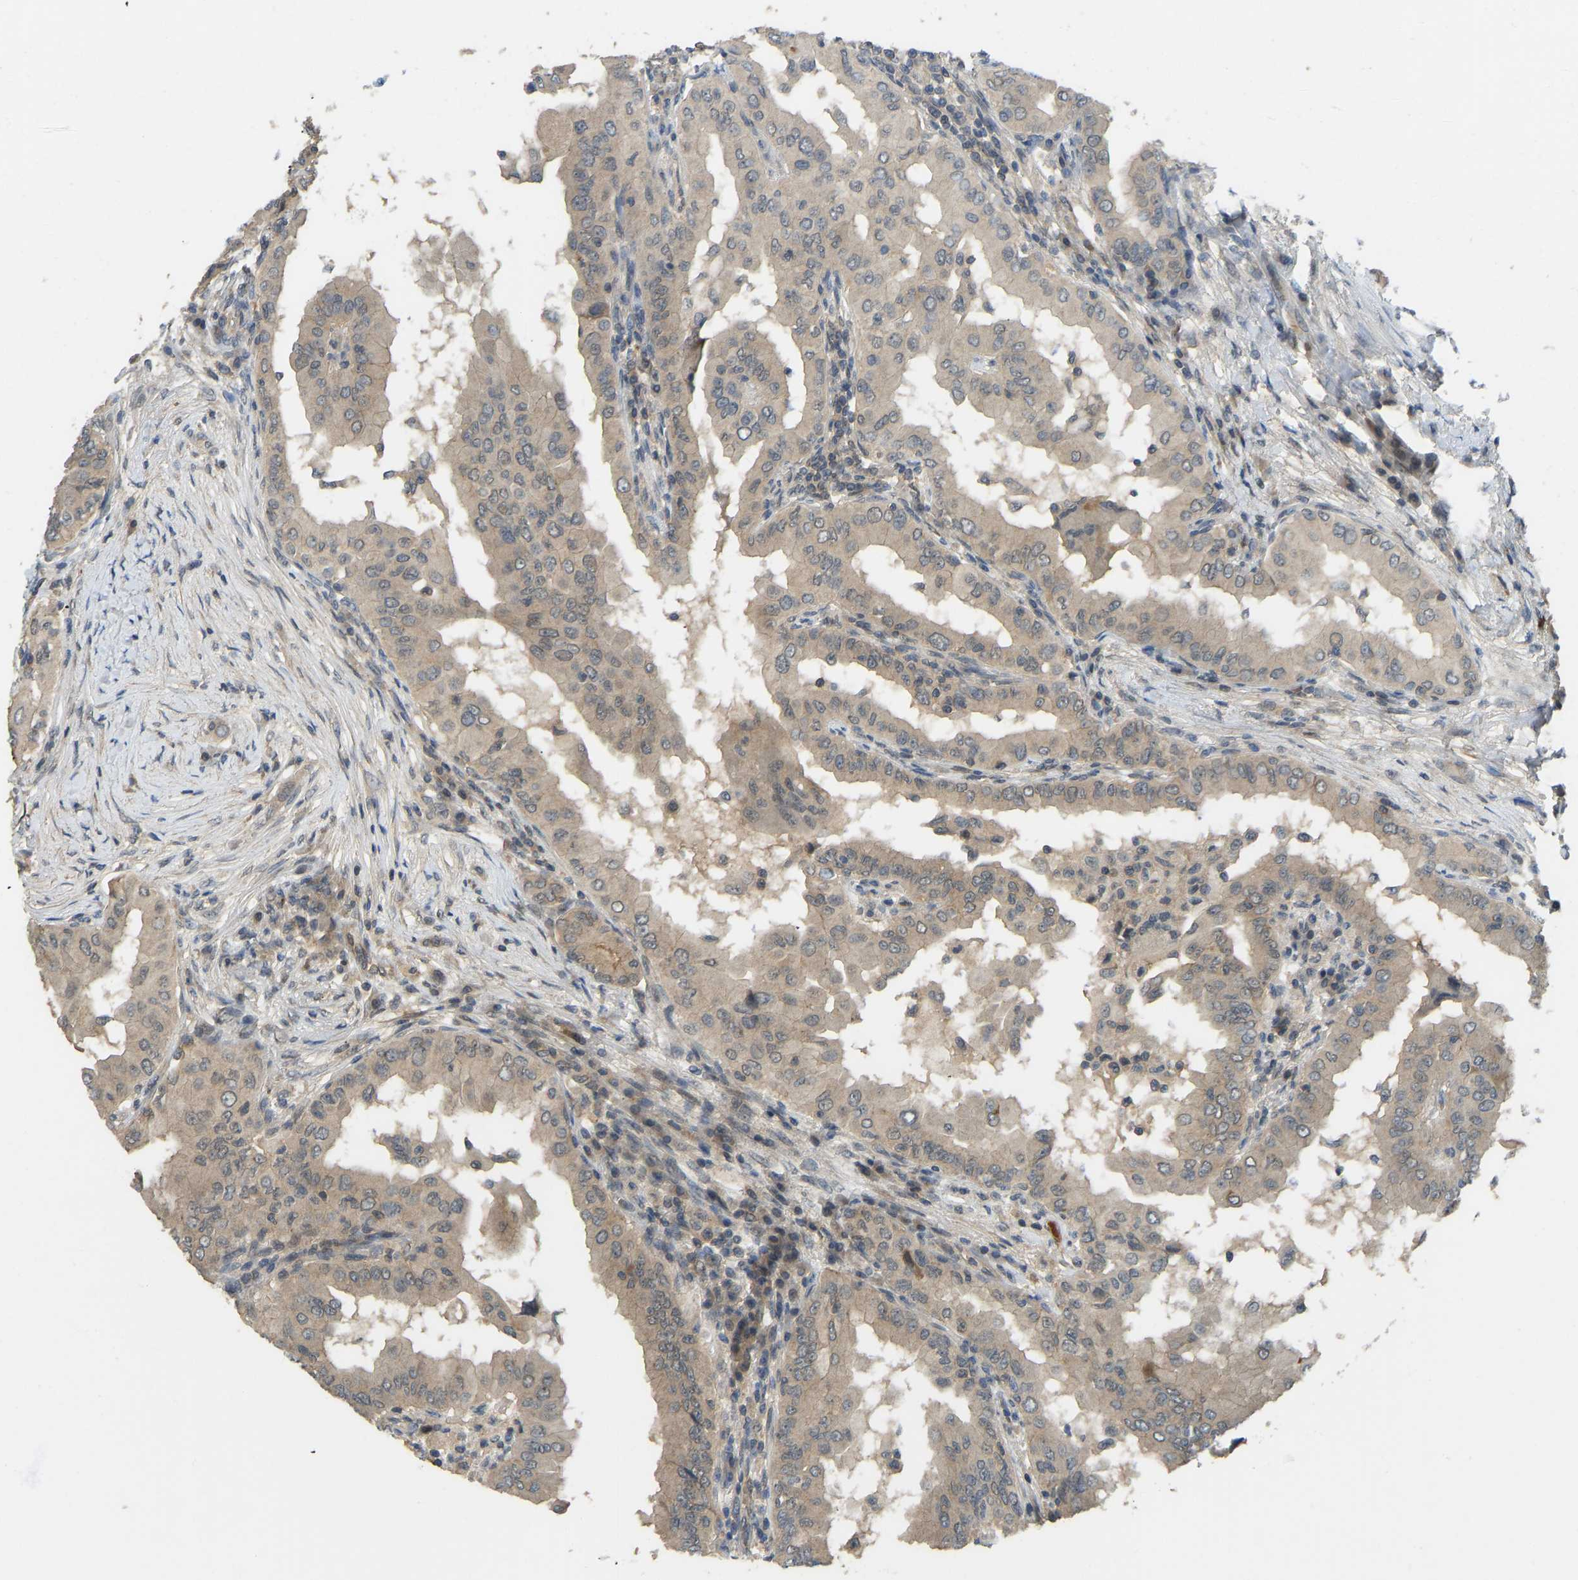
{"staining": {"intensity": "moderate", "quantity": ">75%", "location": "cytoplasmic/membranous"}, "tissue": "thyroid cancer", "cell_type": "Tumor cells", "image_type": "cancer", "snomed": [{"axis": "morphology", "description": "Papillary adenocarcinoma, NOS"}, {"axis": "topography", "description": "Thyroid gland"}], "caption": "There is medium levels of moderate cytoplasmic/membranous expression in tumor cells of thyroid papillary adenocarcinoma, as demonstrated by immunohistochemical staining (brown color).", "gene": "NDRG3", "patient": {"sex": "male", "age": 33}}